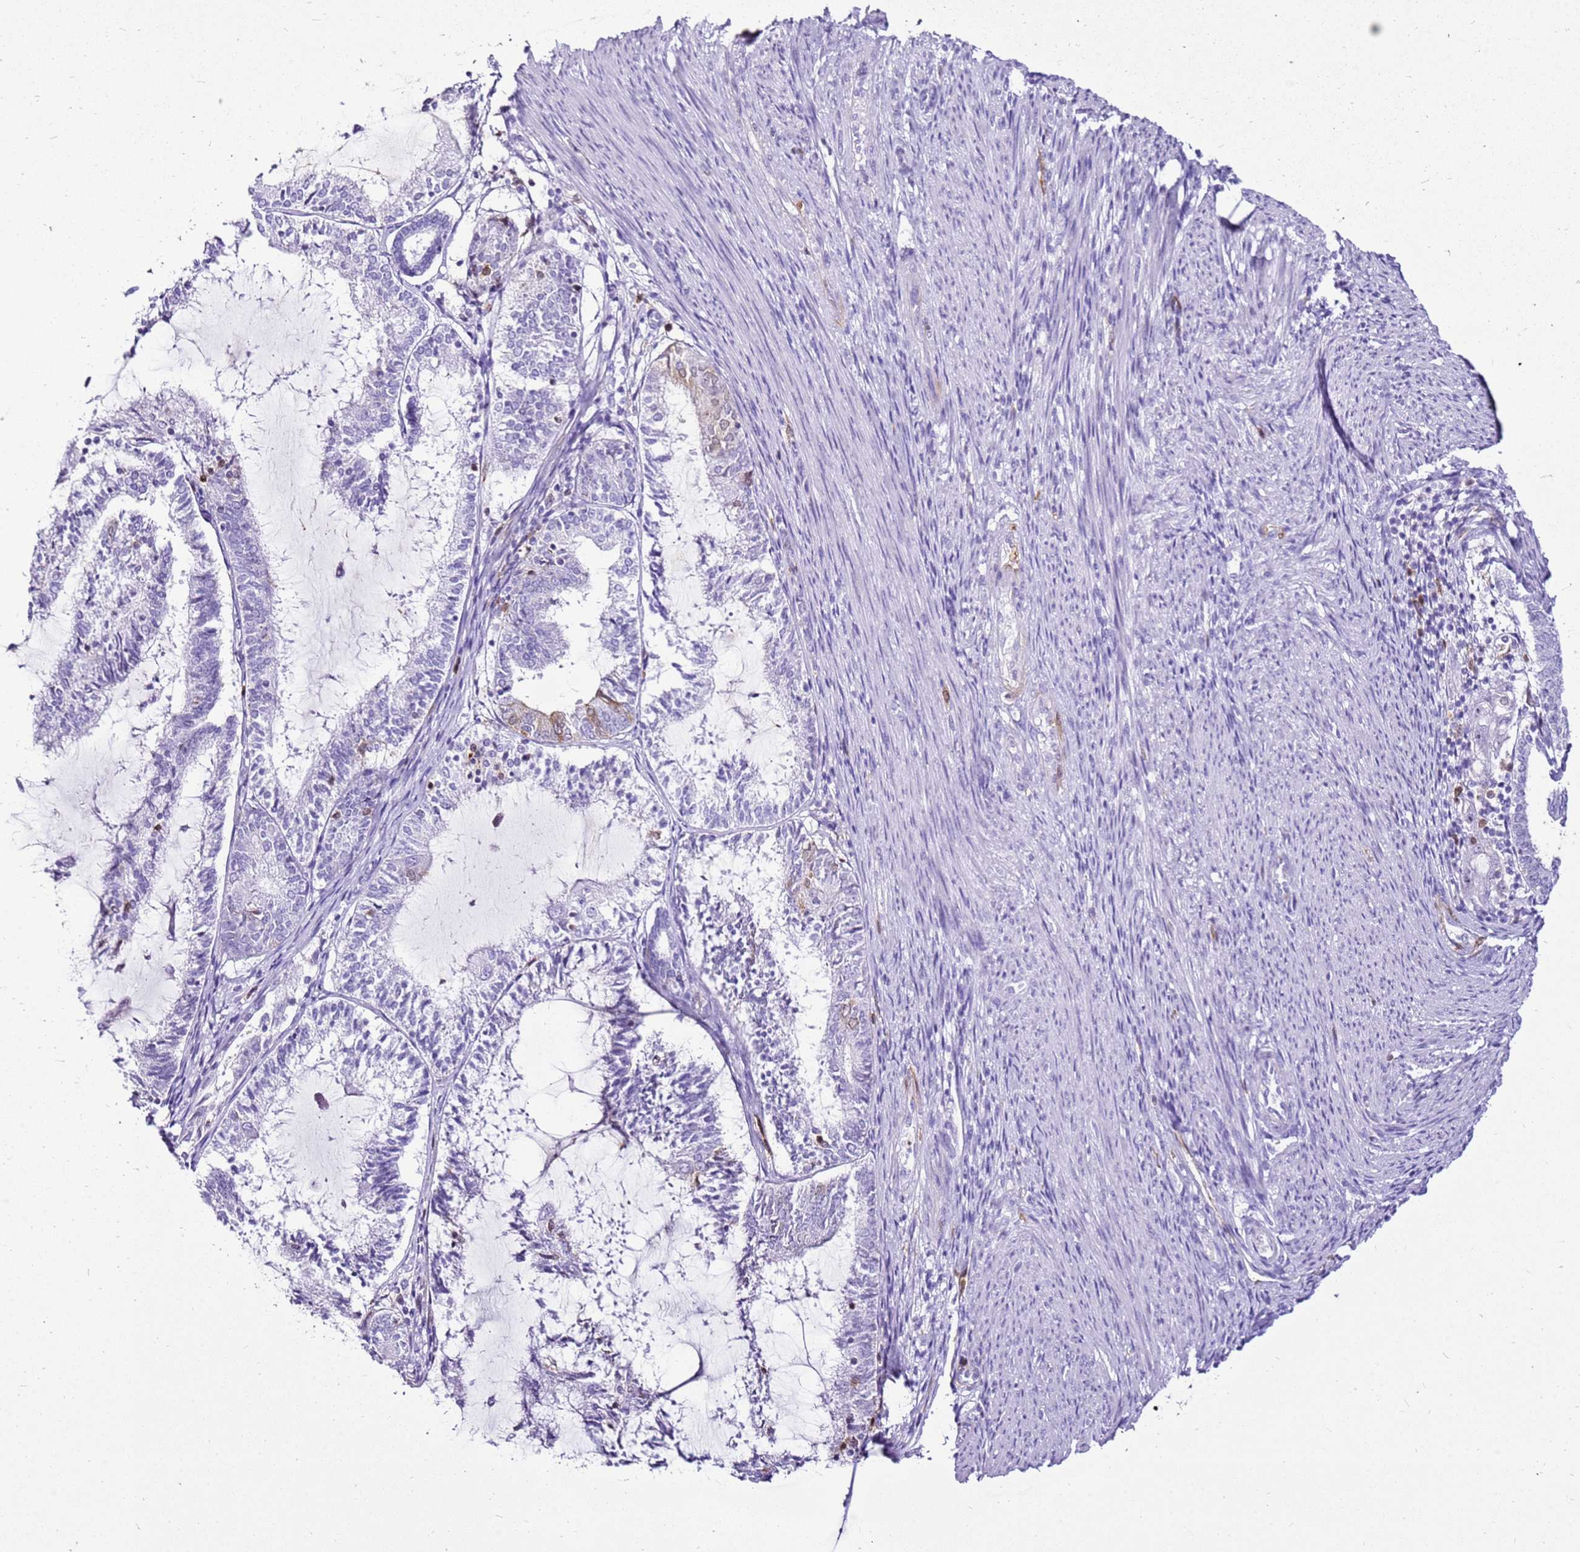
{"staining": {"intensity": "weak", "quantity": "<25%", "location": "cytoplasmic/membranous,nuclear"}, "tissue": "endometrial cancer", "cell_type": "Tumor cells", "image_type": "cancer", "snomed": [{"axis": "morphology", "description": "Adenocarcinoma, NOS"}, {"axis": "topography", "description": "Endometrium"}], "caption": "A micrograph of human endometrial cancer (adenocarcinoma) is negative for staining in tumor cells.", "gene": "SPC25", "patient": {"sex": "female", "age": 81}}